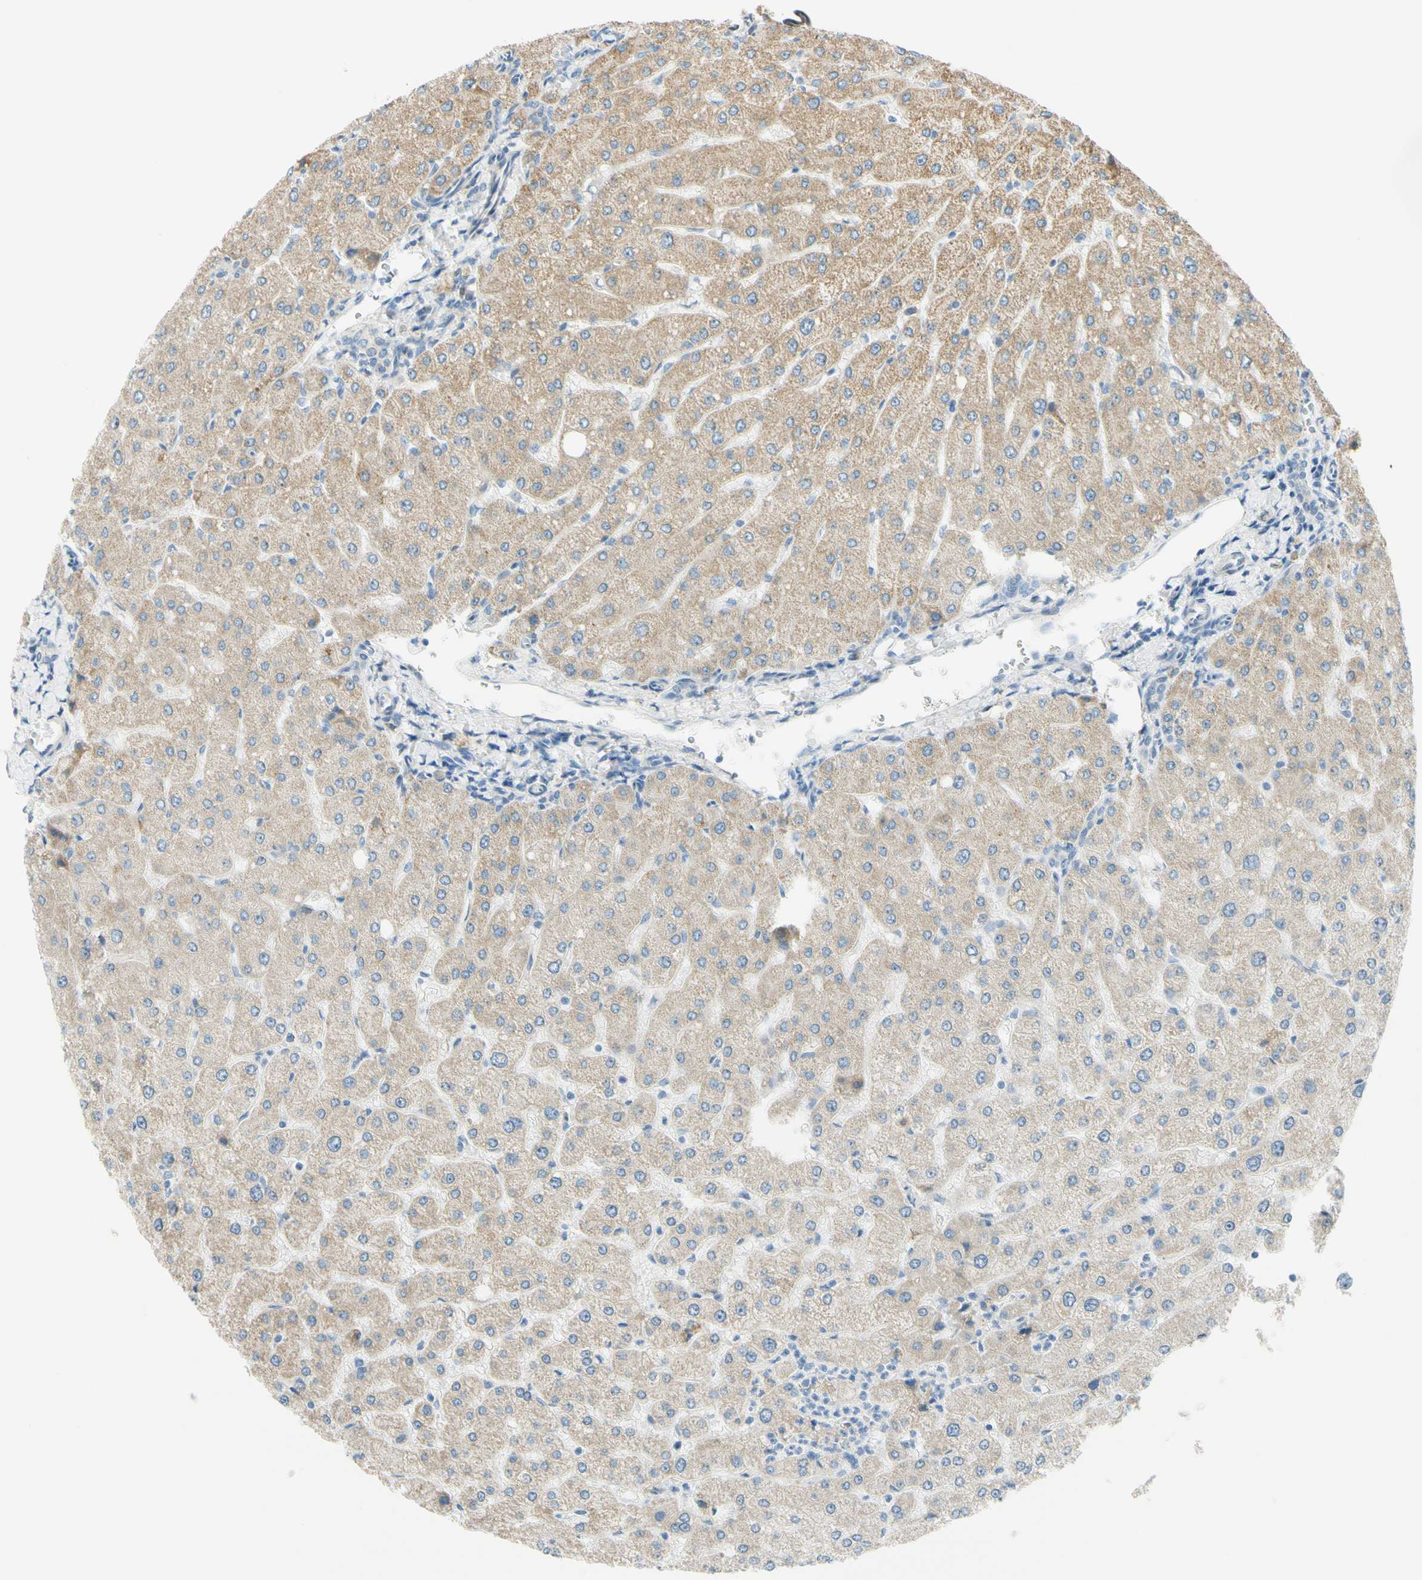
{"staining": {"intensity": "negative", "quantity": "none", "location": "none"}, "tissue": "liver", "cell_type": "Cholangiocytes", "image_type": "normal", "snomed": [{"axis": "morphology", "description": "Normal tissue, NOS"}, {"axis": "topography", "description": "Liver"}], "caption": "Histopathology image shows no protein positivity in cholangiocytes of unremarkable liver. (Stains: DAB immunohistochemistry with hematoxylin counter stain, Microscopy: brightfield microscopy at high magnification).", "gene": "GALNT5", "patient": {"sex": "male", "age": 55}}